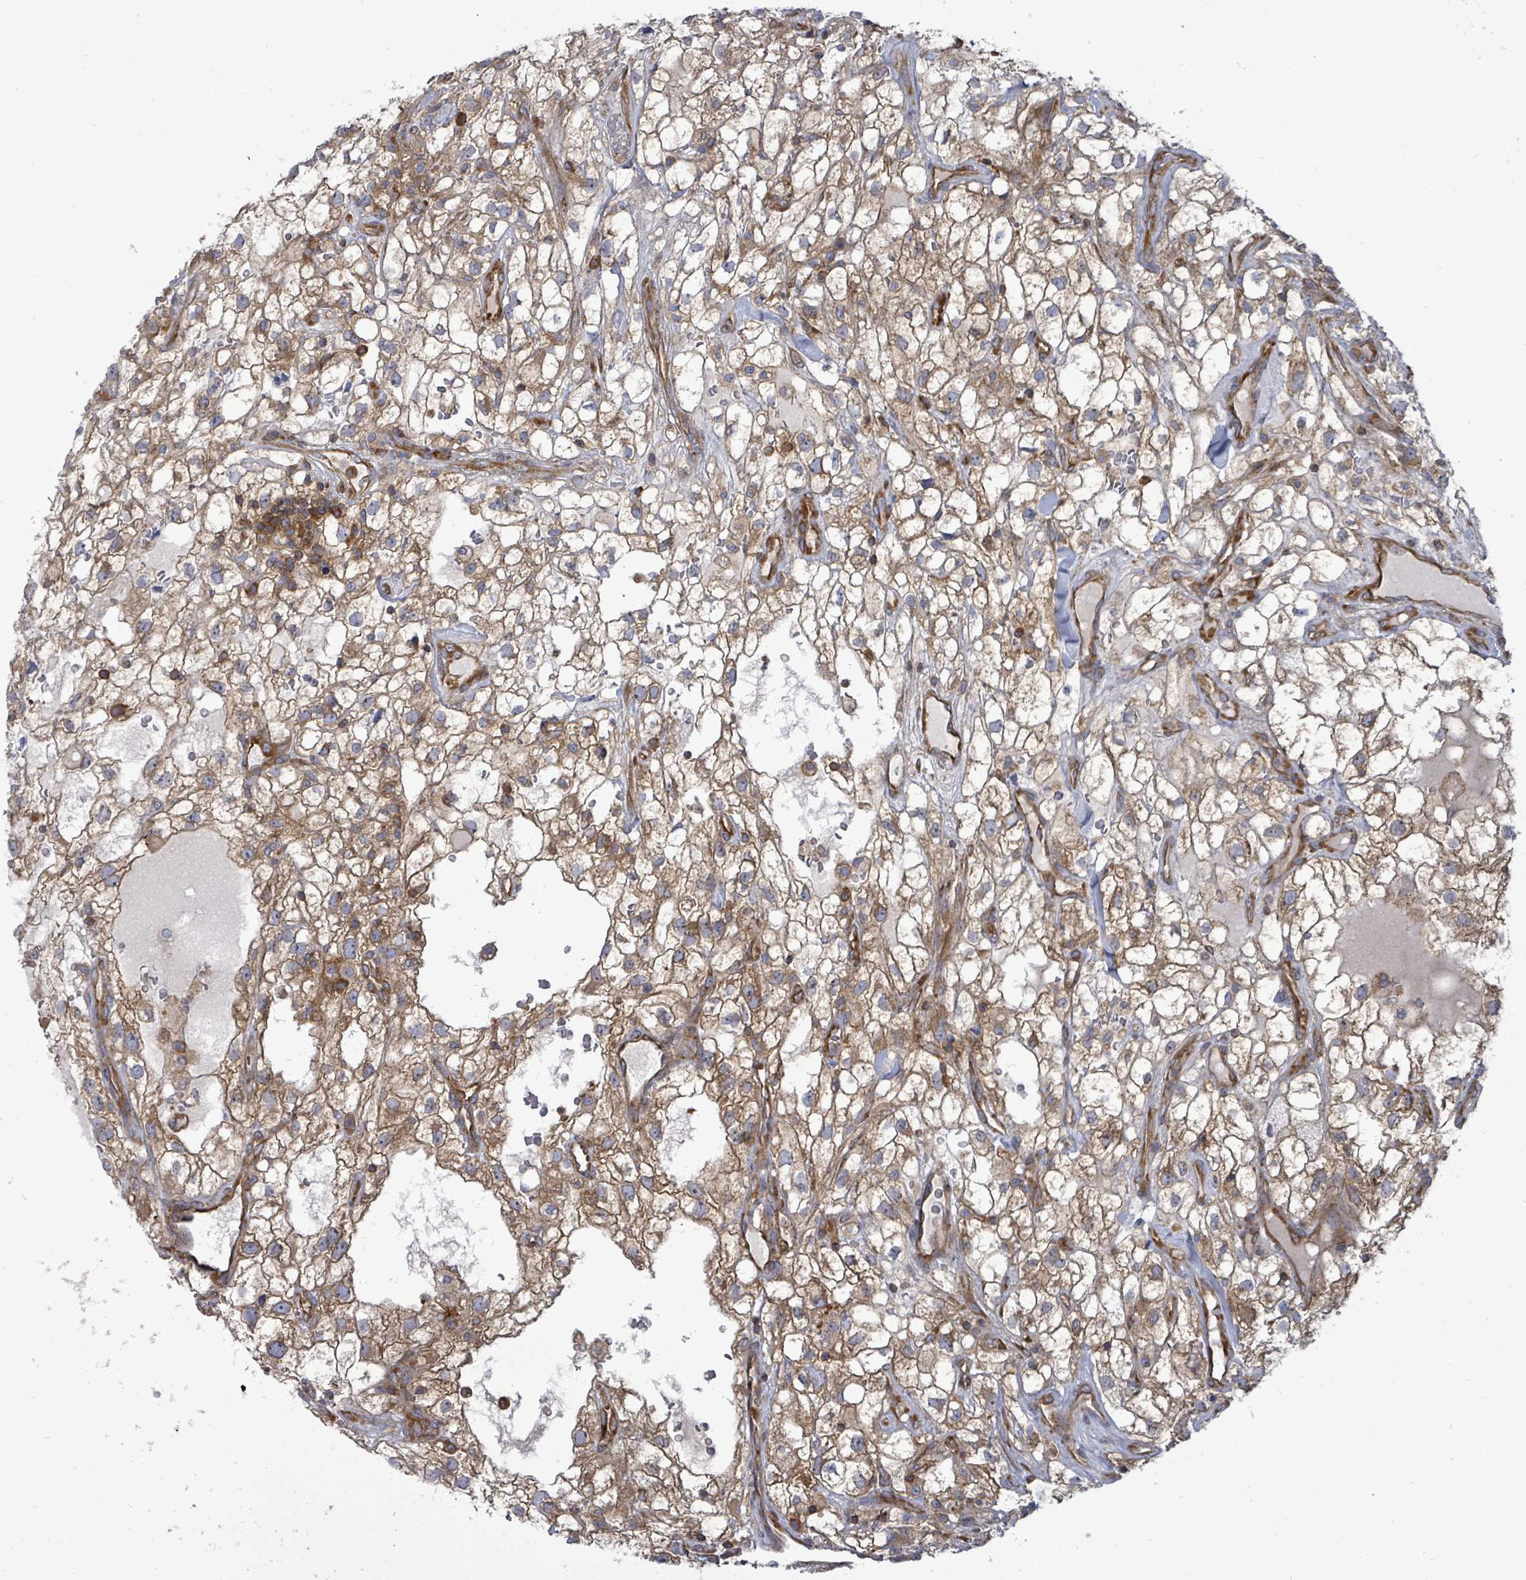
{"staining": {"intensity": "moderate", "quantity": ">75%", "location": "cytoplasmic/membranous"}, "tissue": "renal cancer", "cell_type": "Tumor cells", "image_type": "cancer", "snomed": [{"axis": "morphology", "description": "Adenocarcinoma, NOS"}, {"axis": "topography", "description": "Kidney"}], "caption": "Renal cancer (adenocarcinoma) stained with a protein marker reveals moderate staining in tumor cells.", "gene": "EIF3C", "patient": {"sex": "male", "age": 59}}